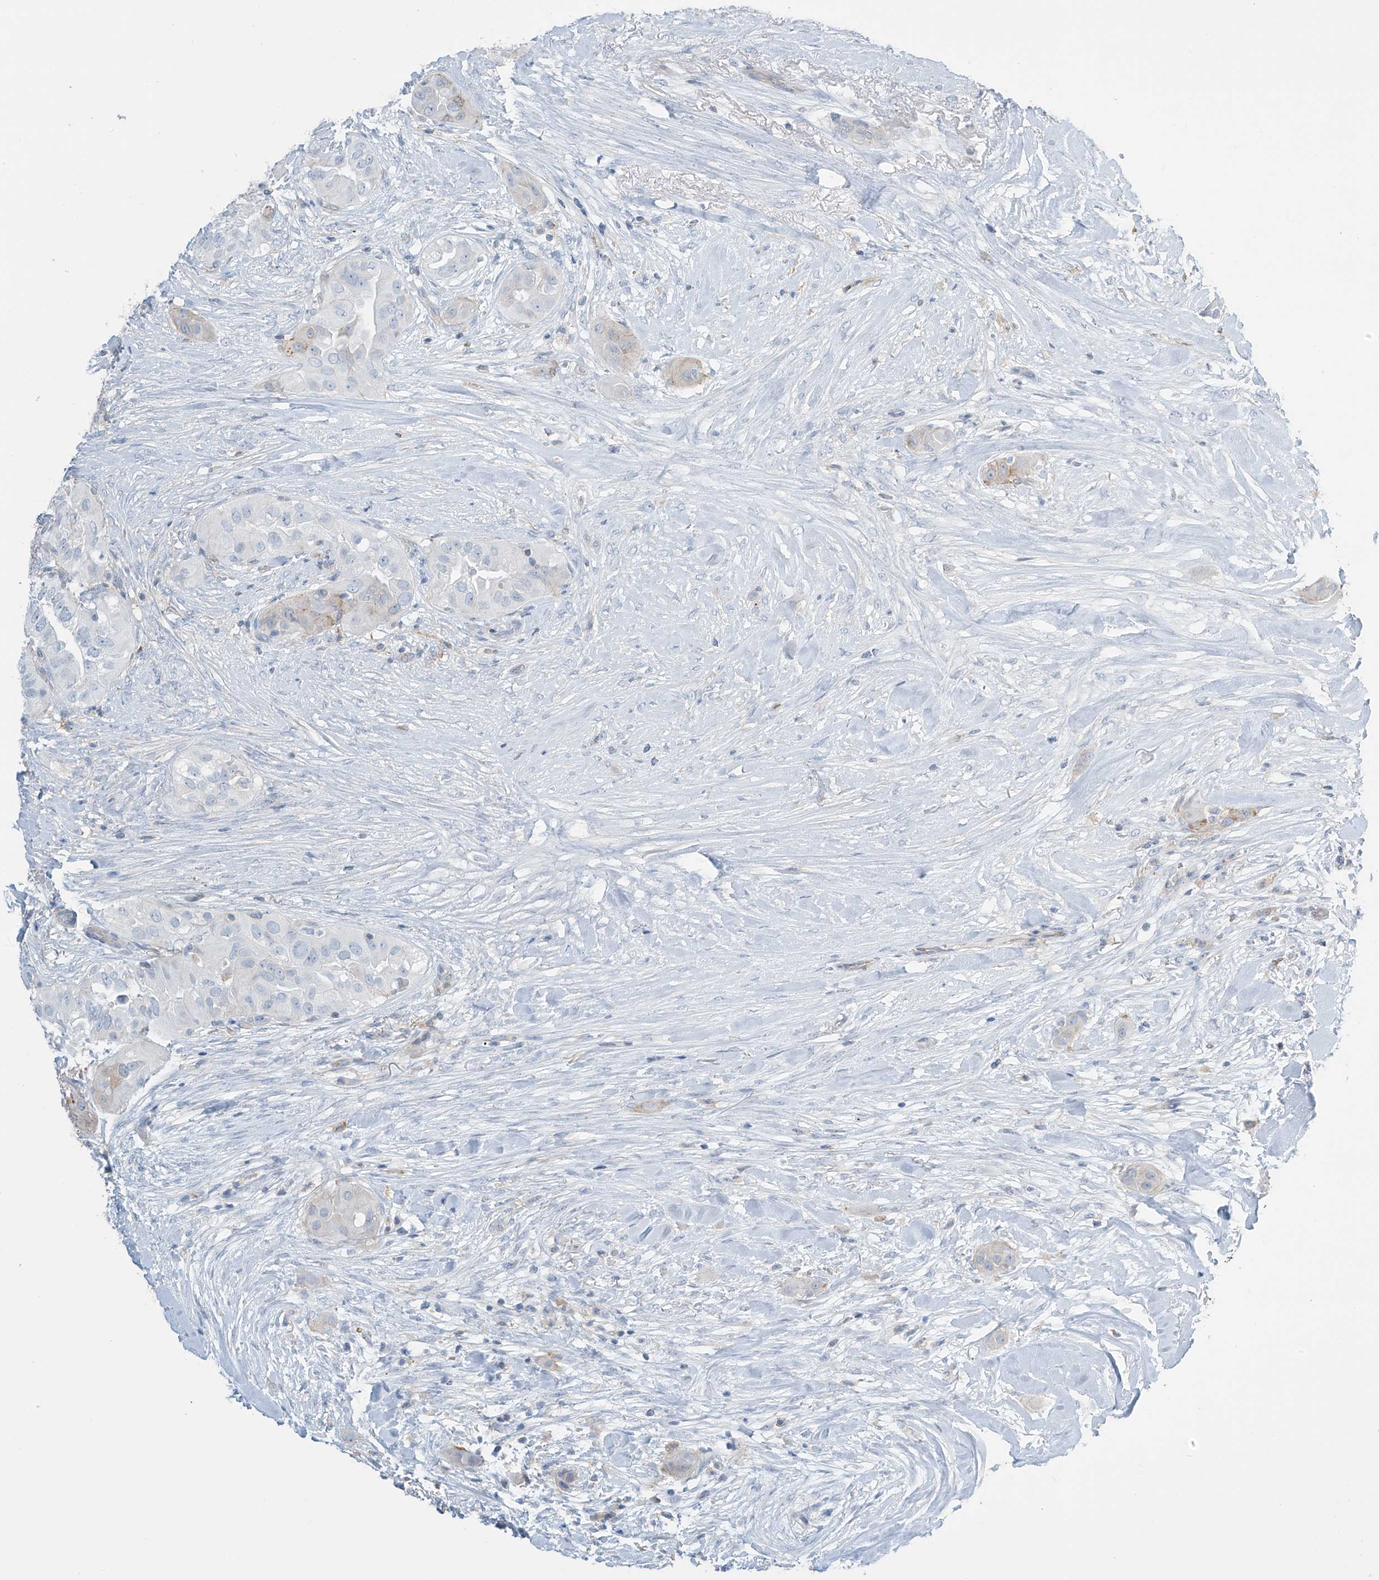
{"staining": {"intensity": "negative", "quantity": "none", "location": "none"}, "tissue": "thyroid cancer", "cell_type": "Tumor cells", "image_type": "cancer", "snomed": [{"axis": "morphology", "description": "Papillary adenocarcinoma, NOS"}, {"axis": "topography", "description": "Thyroid gland"}], "caption": "The photomicrograph reveals no staining of tumor cells in thyroid papillary adenocarcinoma.", "gene": "ZNF846", "patient": {"sex": "female", "age": 59}}